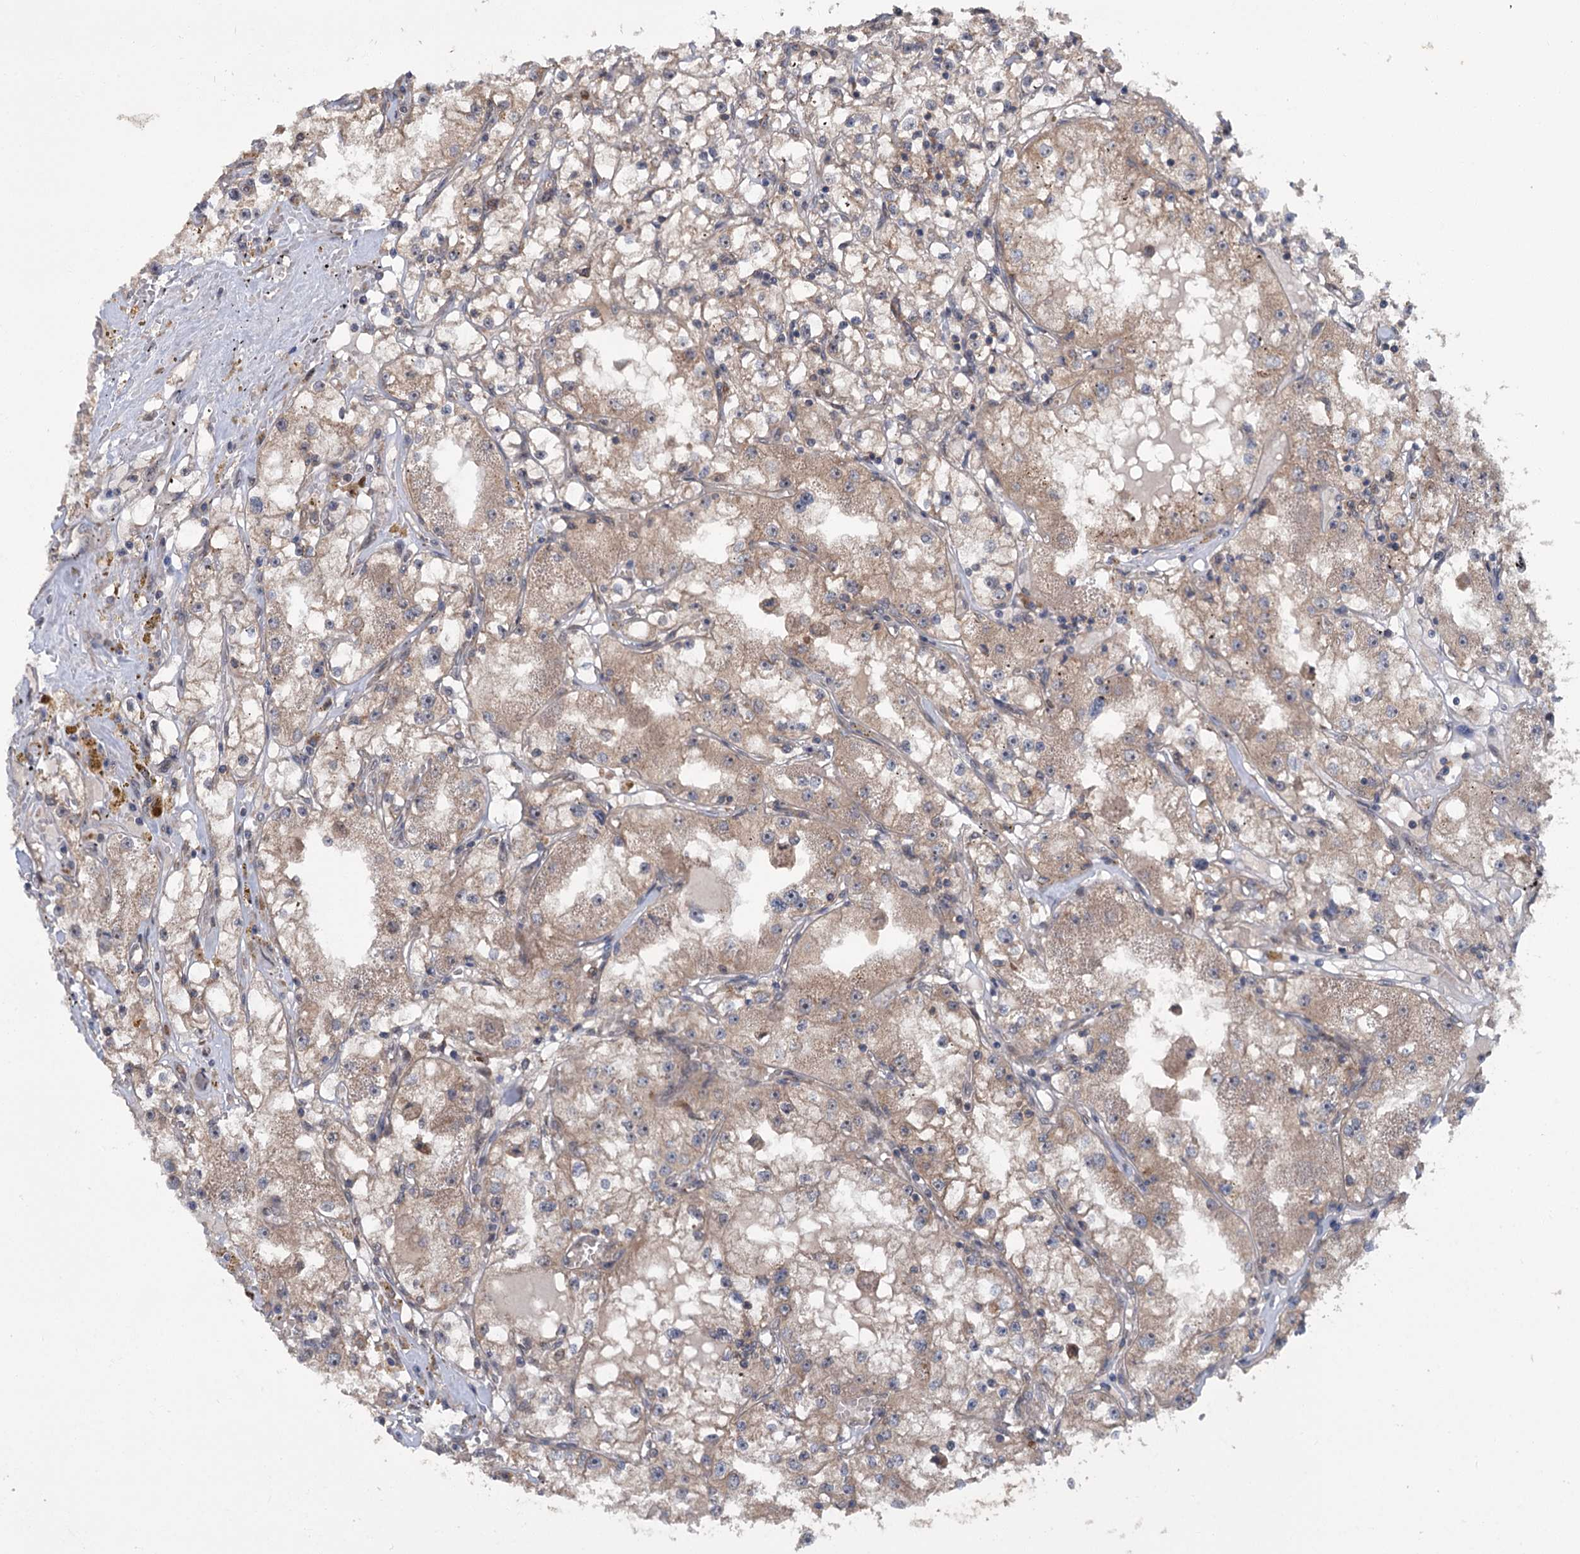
{"staining": {"intensity": "weak", "quantity": ">75%", "location": "cytoplasmic/membranous"}, "tissue": "renal cancer", "cell_type": "Tumor cells", "image_type": "cancer", "snomed": [{"axis": "morphology", "description": "Adenocarcinoma, NOS"}, {"axis": "topography", "description": "Kidney"}], "caption": "Protein staining reveals weak cytoplasmic/membranous staining in about >75% of tumor cells in renal adenocarcinoma. (Stains: DAB (3,3'-diaminobenzidine) in brown, nuclei in blue, Microscopy: brightfield microscopy at high magnification).", "gene": "KANSL2", "patient": {"sex": "male", "age": 56}}